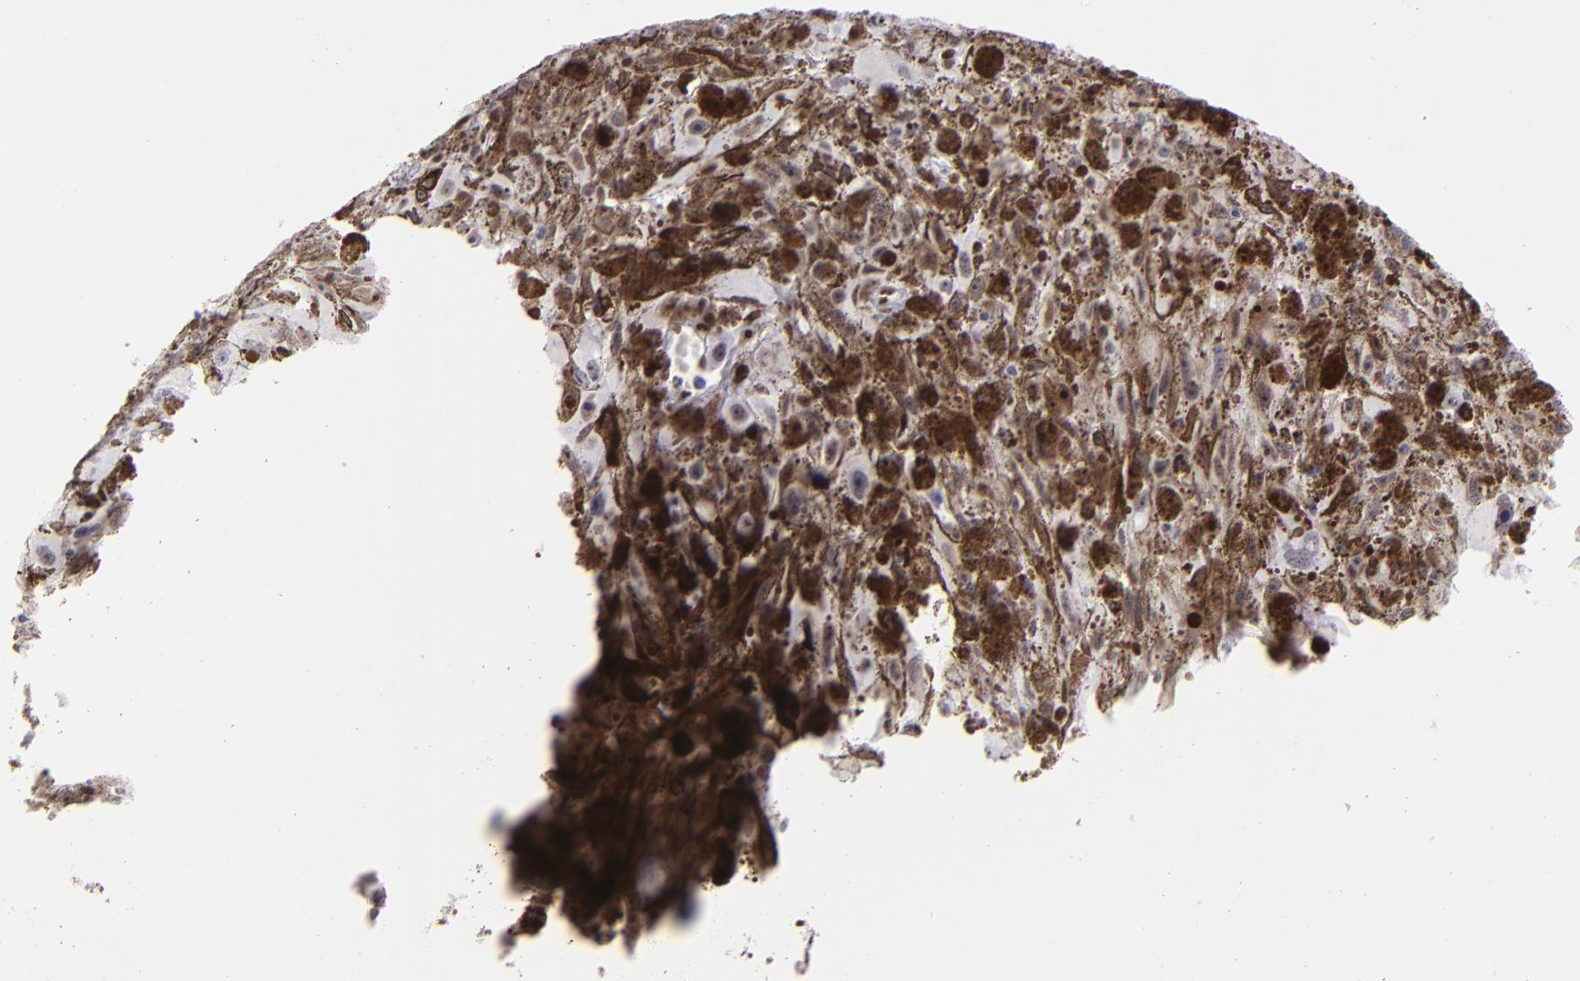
{"staining": {"intensity": "moderate", "quantity": "<25%", "location": "nuclear"}, "tissue": "melanoma", "cell_type": "Tumor cells", "image_type": "cancer", "snomed": [{"axis": "morphology", "description": "Malignant melanoma, NOS"}, {"axis": "topography", "description": "Skin"}], "caption": "An IHC micrograph of neoplastic tissue is shown. Protein staining in brown highlights moderate nuclear positivity in melanoma within tumor cells.", "gene": "TOP3A", "patient": {"sex": "female", "age": 104}}